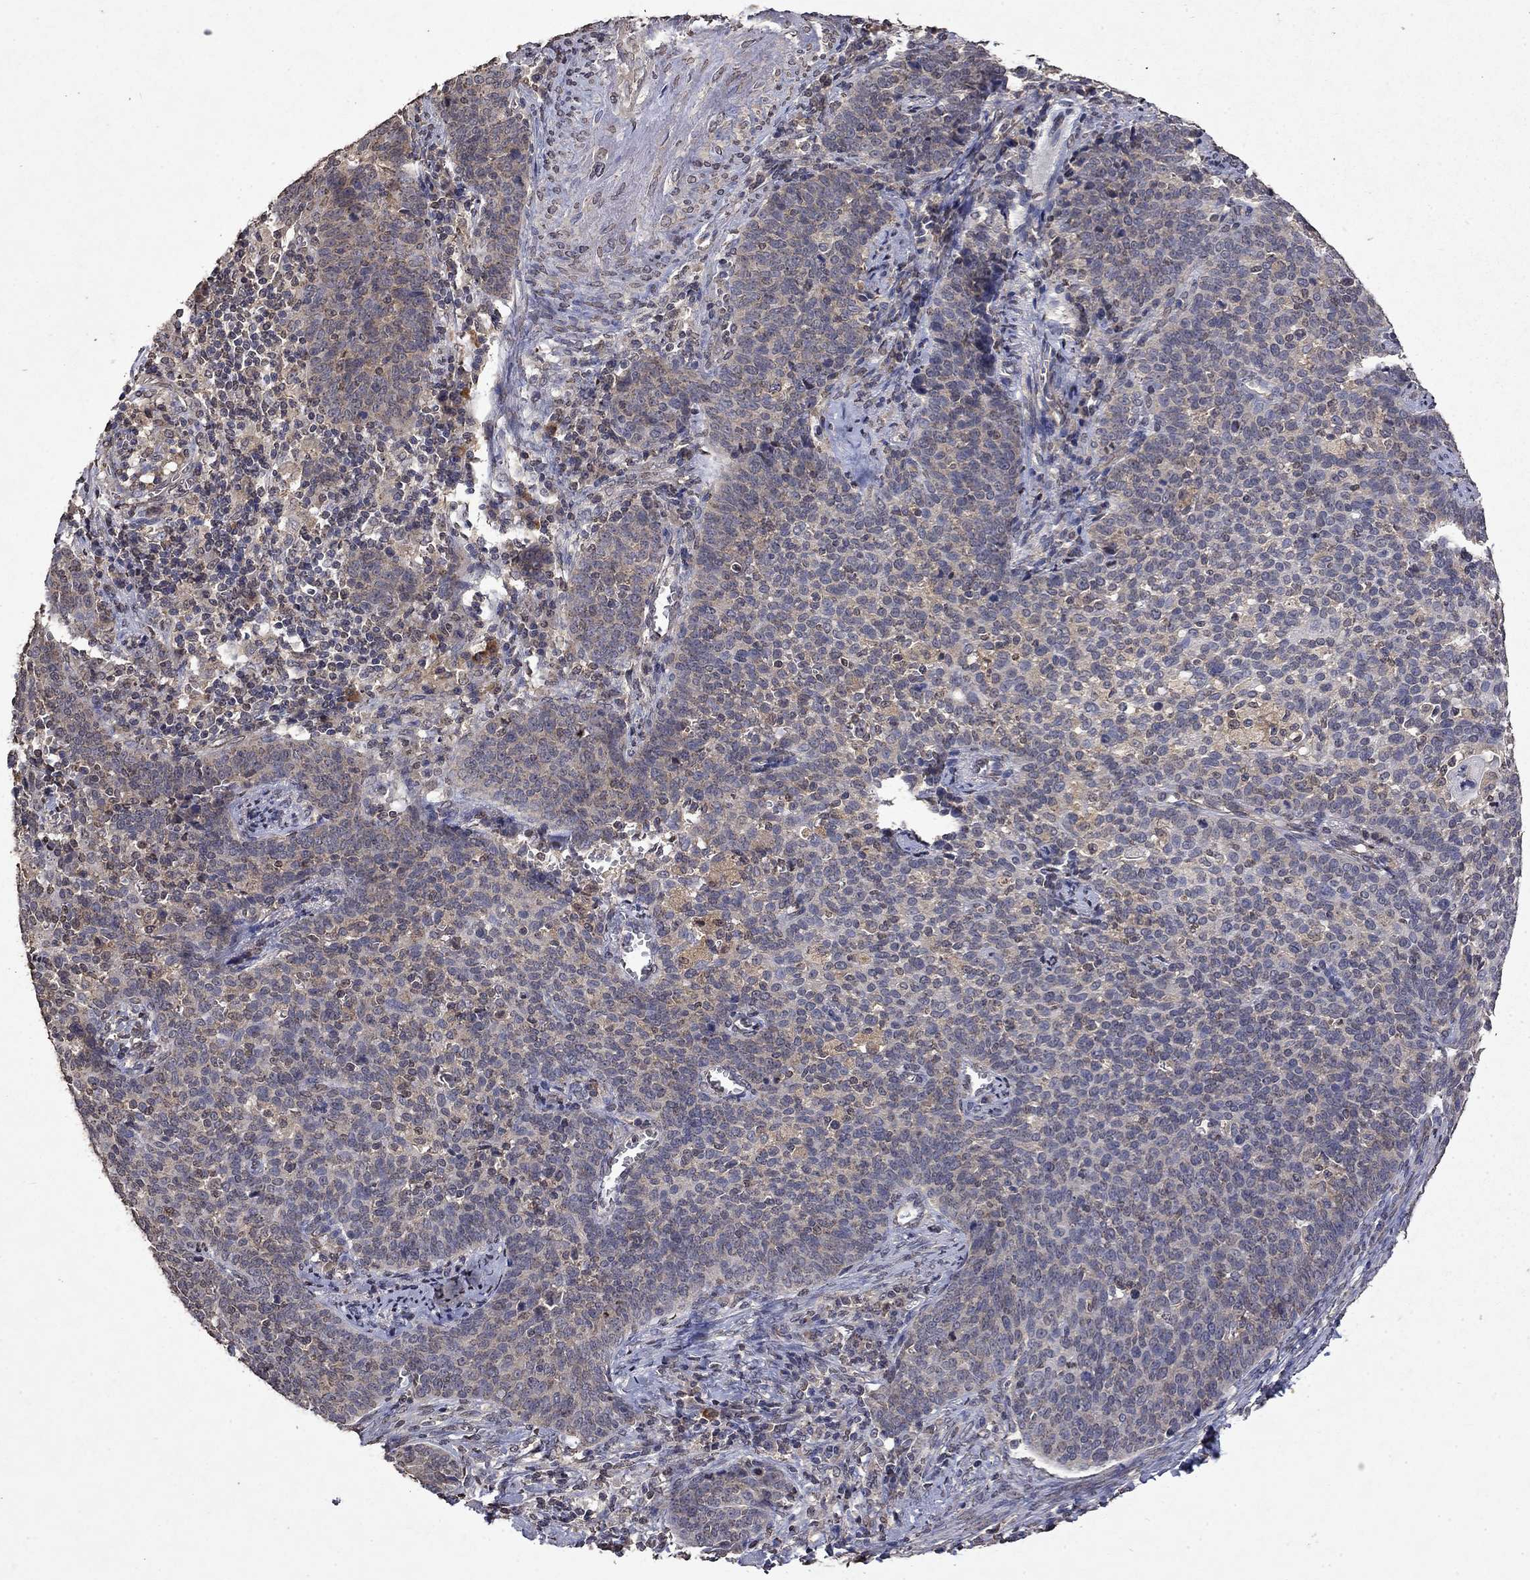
{"staining": {"intensity": "weak", "quantity": "25%-75%", "location": "cytoplasmic/membranous"}, "tissue": "cervical cancer", "cell_type": "Tumor cells", "image_type": "cancer", "snomed": [{"axis": "morphology", "description": "Squamous cell carcinoma, NOS"}, {"axis": "topography", "description": "Cervix"}], "caption": "Immunohistochemical staining of cervical cancer (squamous cell carcinoma) demonstrates low levels of weak cytoplasmic/membranous protein expression in approximately 25%-75% of tumor cells. The staining was performed using DAB, with brown indicating positive protein expression. Nuclei are stained blue with hematoxylin.", "gene": "TTC38", "patient": {"sex": "female", "age": 39}}